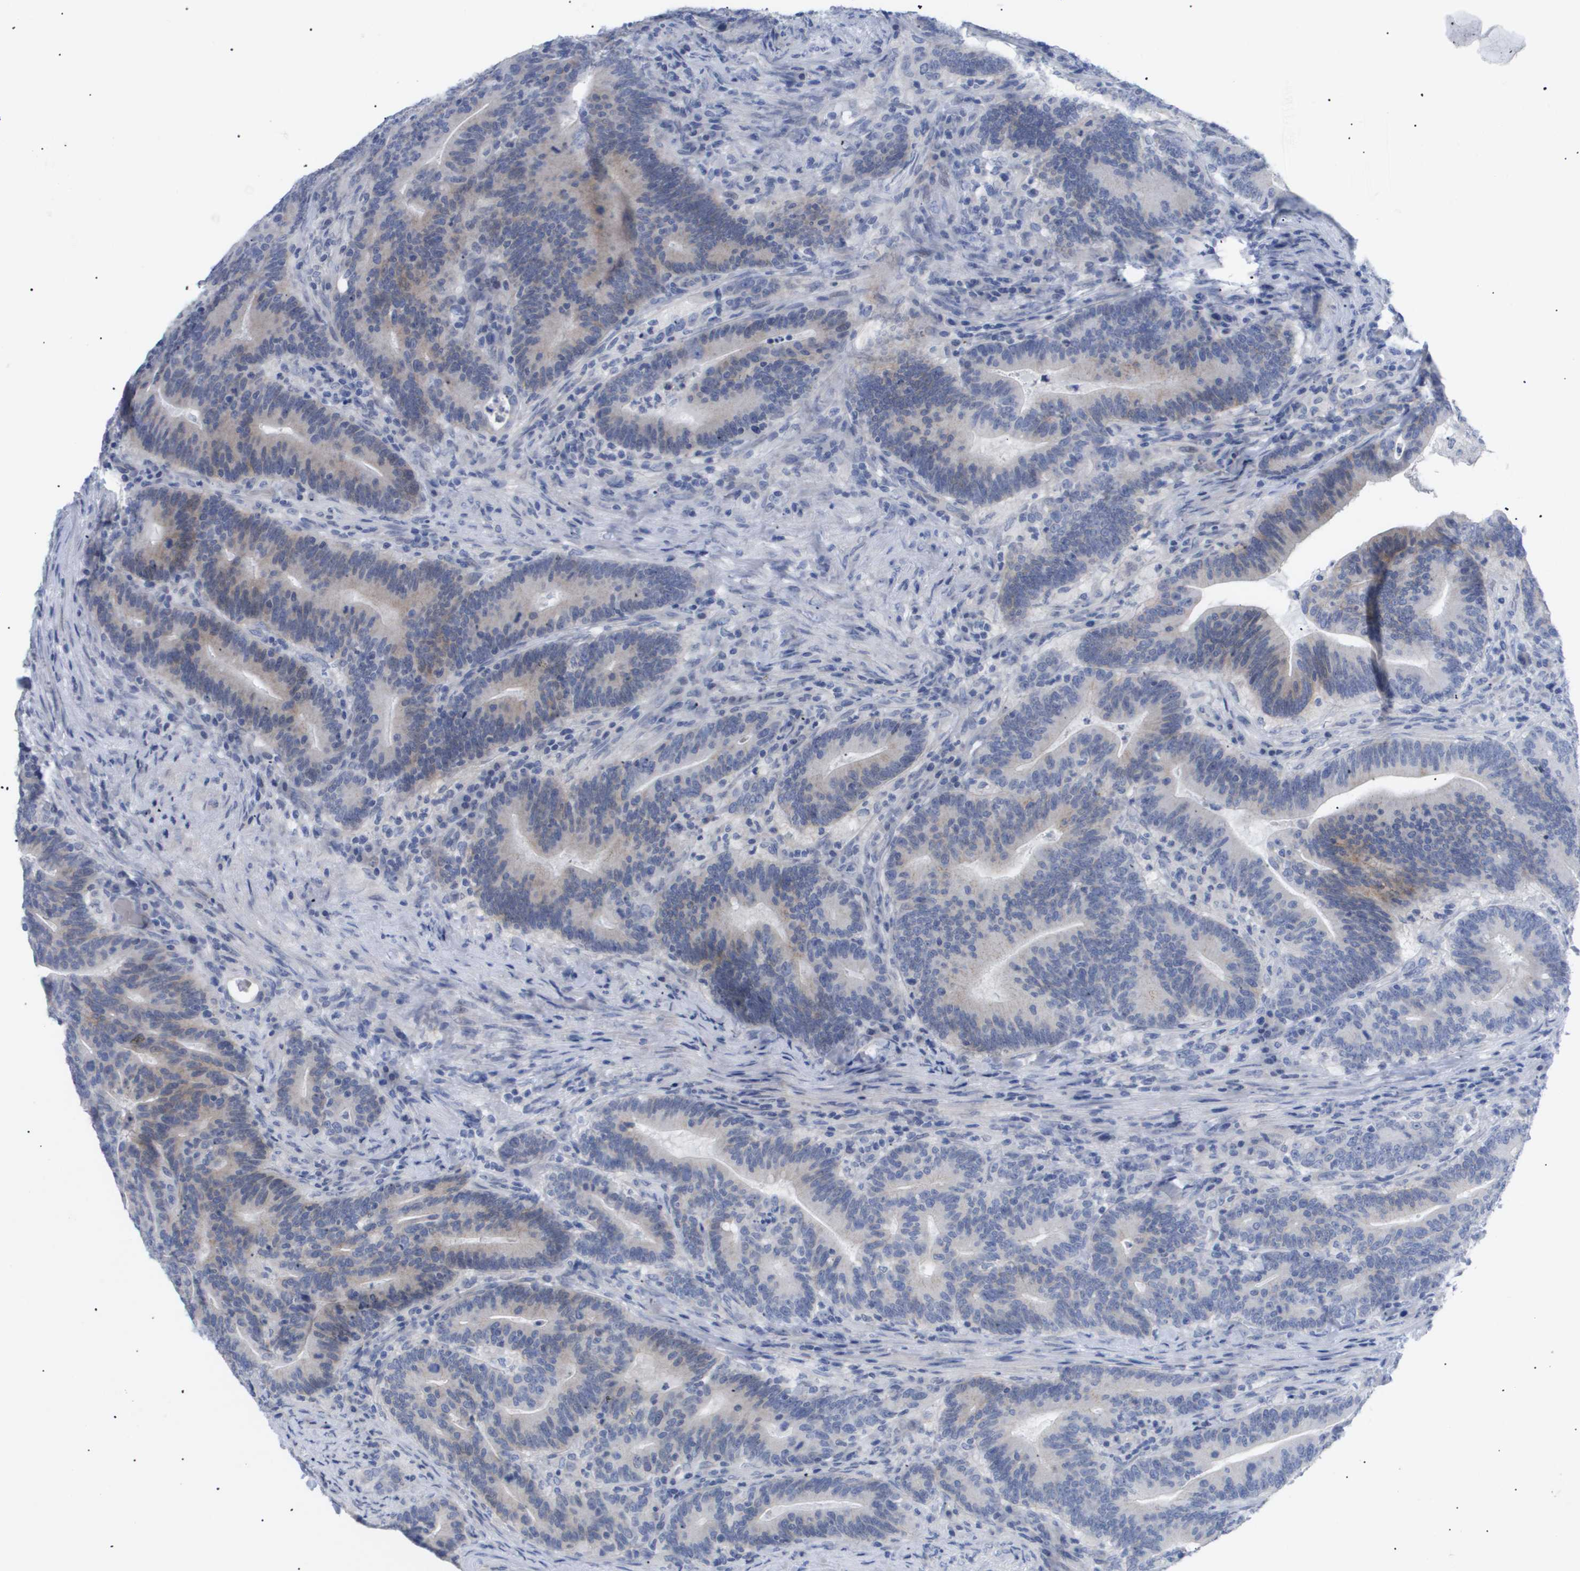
{"staining": {"intensity": "weak", "quantity": "25%-75%", "location": "cytoplasmic/membranous"}, "tissue": "colorectal cancer", "cell_type": "Tumor cells", "image_type": "cancer", "snomed": [{"axis": "morphology", "description": "Normal tissue, NOS"}, {"axis": "morphology", "description": "Adenocarcinoma, NOS"}, {"axis": "topography", "description": "Colon"}], "caption": "High-magnification brightfield microscopy of adenocarcinoma (colorectal) stained with DAB (brown) and counterstained with hematoxylin (blue). tumor cells exhibit weak cytoplasmic/membranous staining is appreciated in approximately25%-75% of cells.", "gene": "CAV3", "patient": {"sex": "female", "age": 66}}